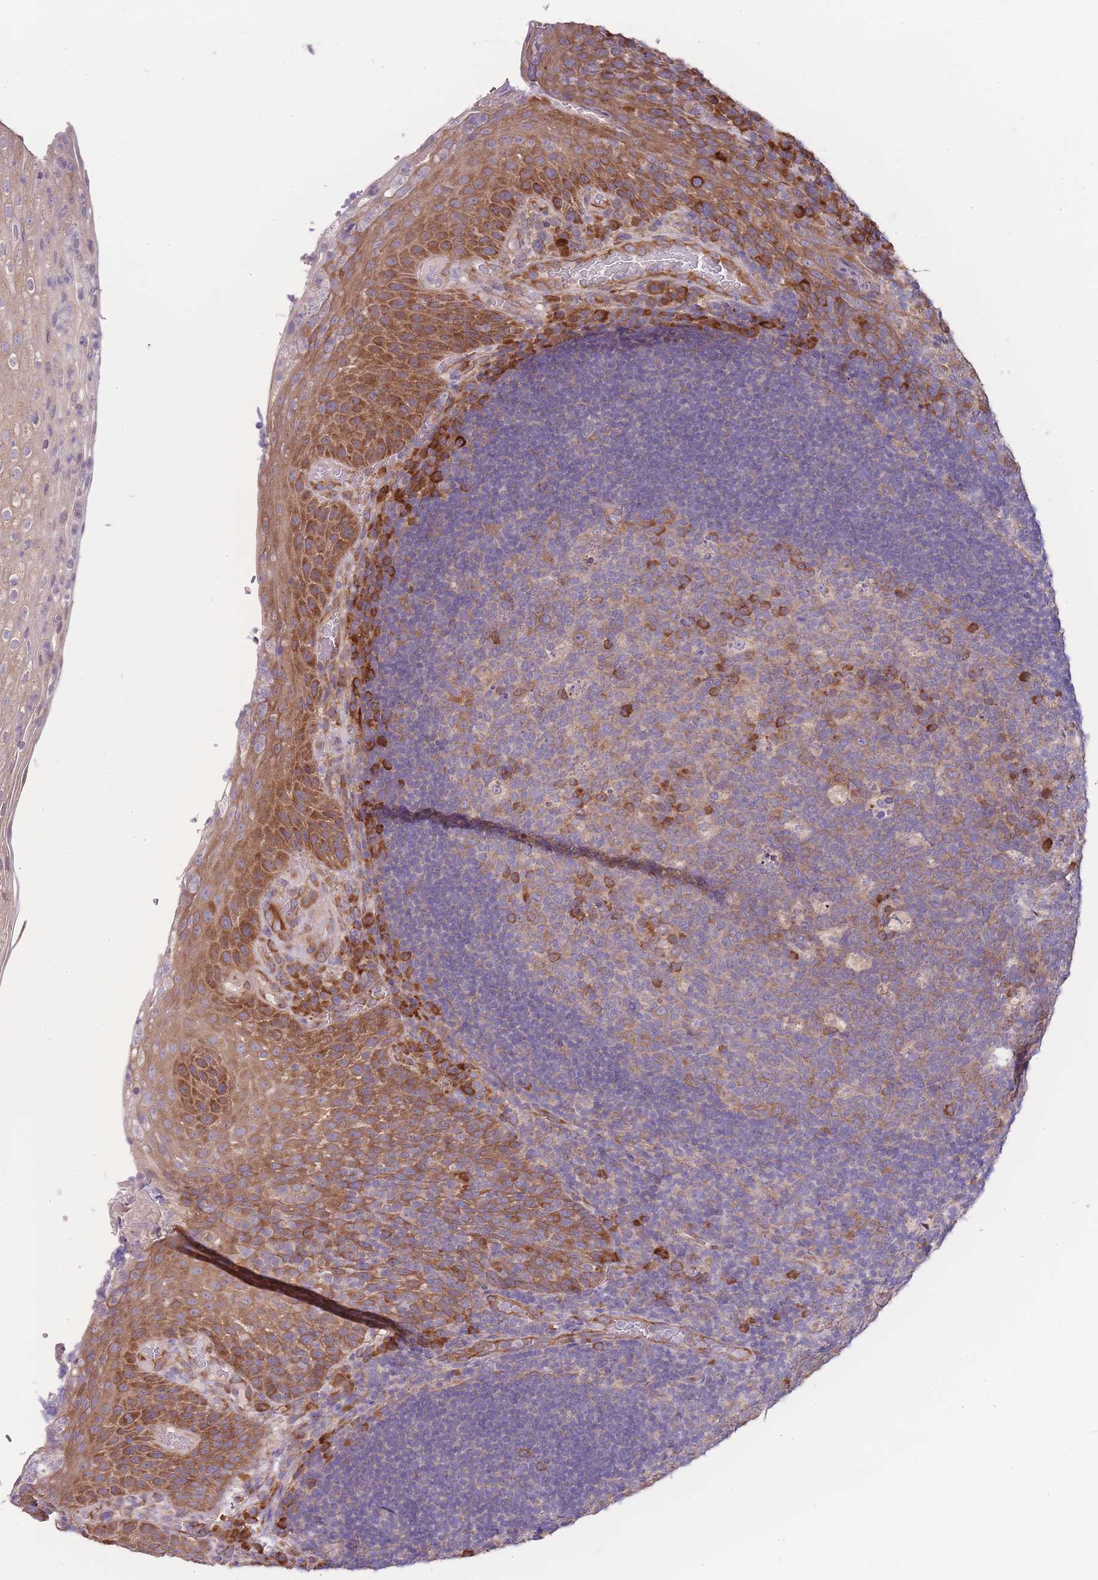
{"staining": {"intensity": "strong", "quantity": "<25%", "location": "cytoplasmic/membranous"}, "tissue": "tonsil", "cell_type": "Germinal center cells", "image_type": "normal", "snomed": [{"axis": "morphology", "description": "Normal tissue, NOS"}, {"axis": "topography", "description": "Tonsil"}], "caption": "IHC image of normal tonsil stained for a protein (brown), which reveals medium levels of strong cytoplasmic/membranous staining in approximately <25% of germinal center cells.", "gene": "BEX1", "patient": {"sex": "male", "age": 17}}